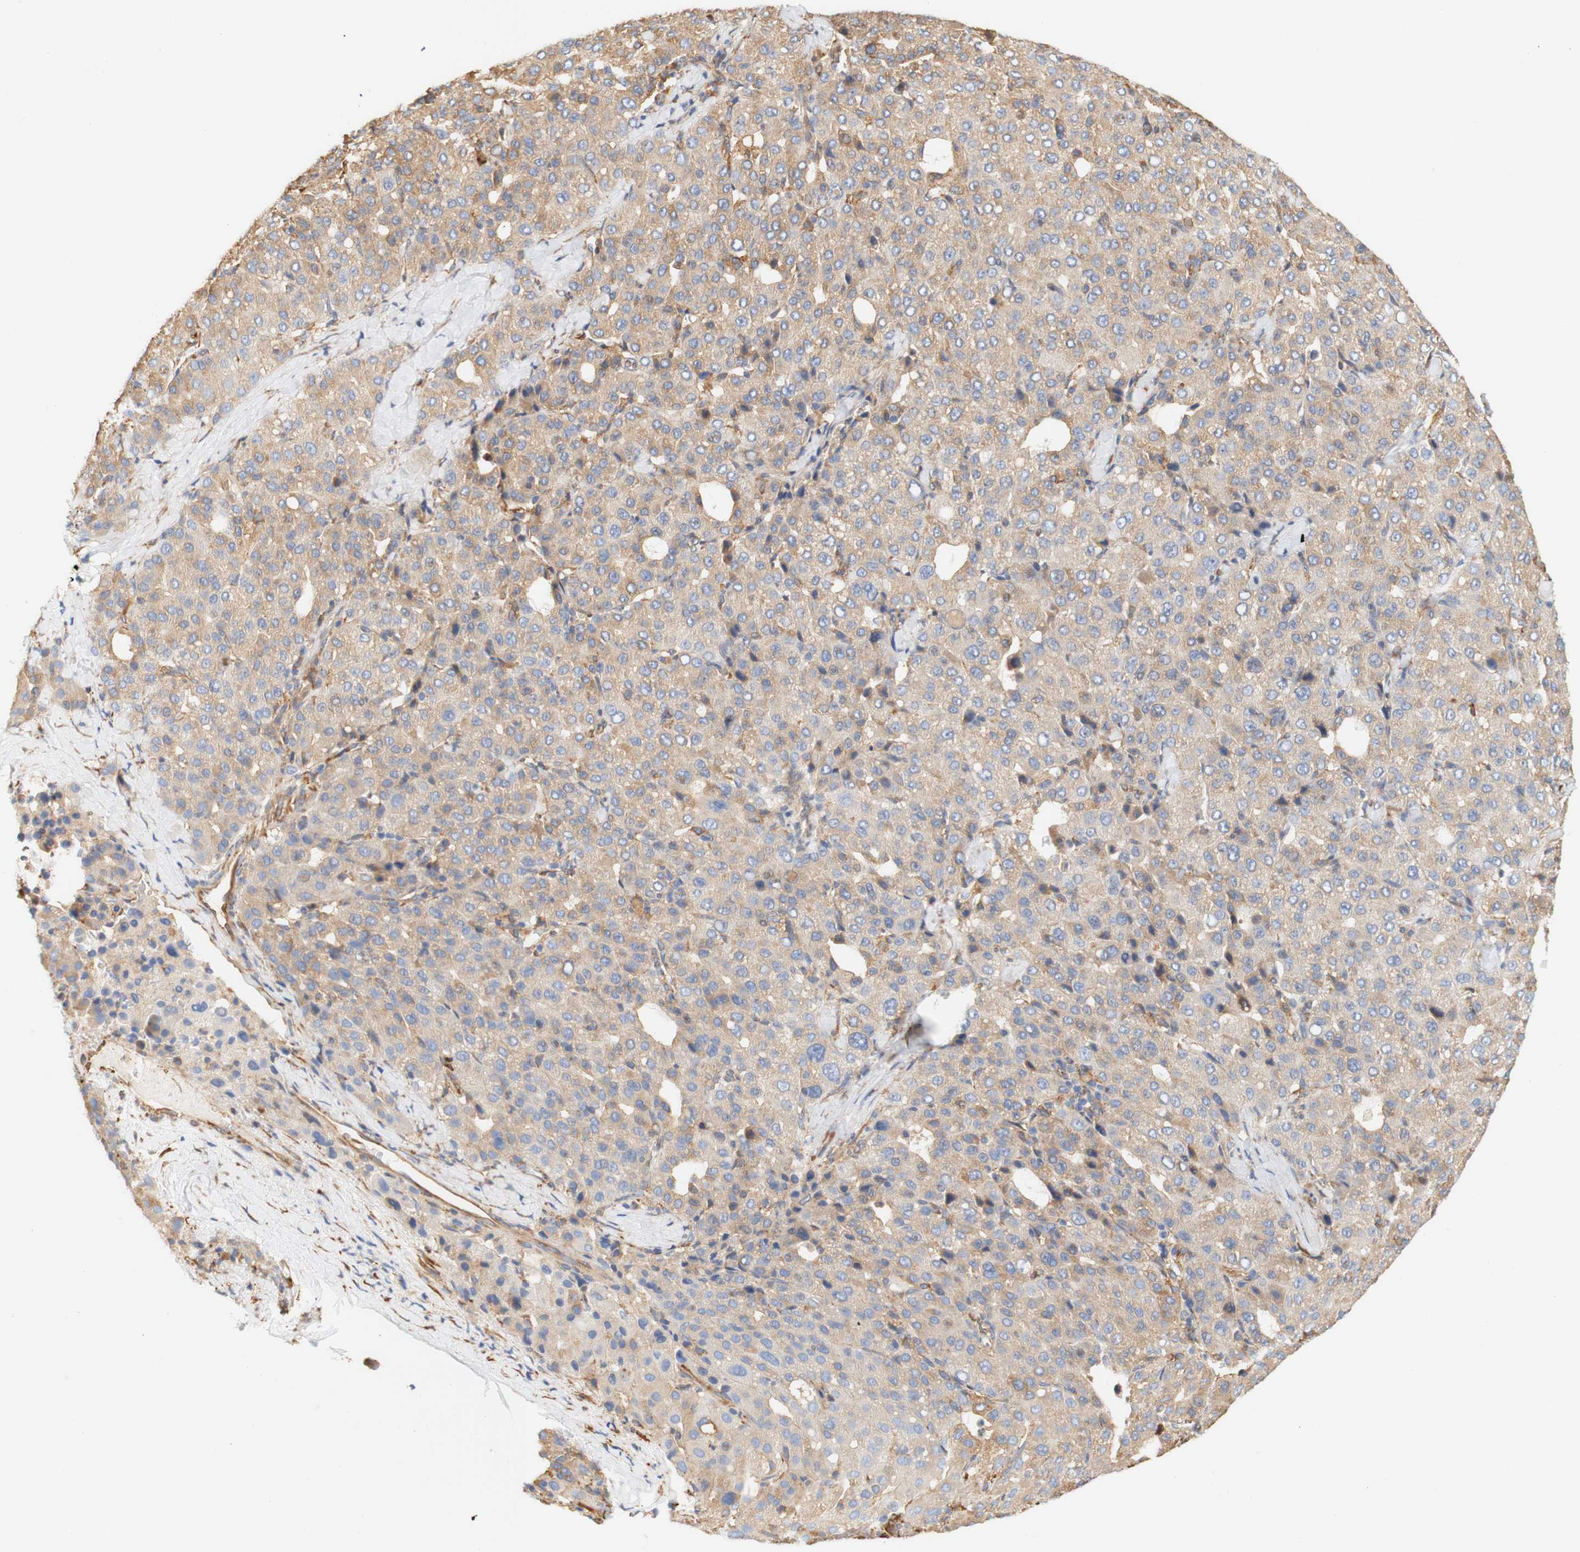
{"staining": {"intensity": "weak", "quantity": ">75%", "location": "cytoplasmic/membranous"}, "tissue": "liver cancer", "cell_type": "Tumor cells", "image_type": "cancer", "snomed": [{"axis": "morphology", "description": "Carcinoma, Hepatocellular, NOS"}, {"axis": "topography", "description": "Liver"}], "caption": "An immunohistochemistry histopathology image of tumor tissue is shown. Protein staining in brown labels weak cytoplasmic/membranous positivity in liver cancer within tumor cells.", "gene": "EIF2AK4", "patient": {"sex": "male", "age": 65}}